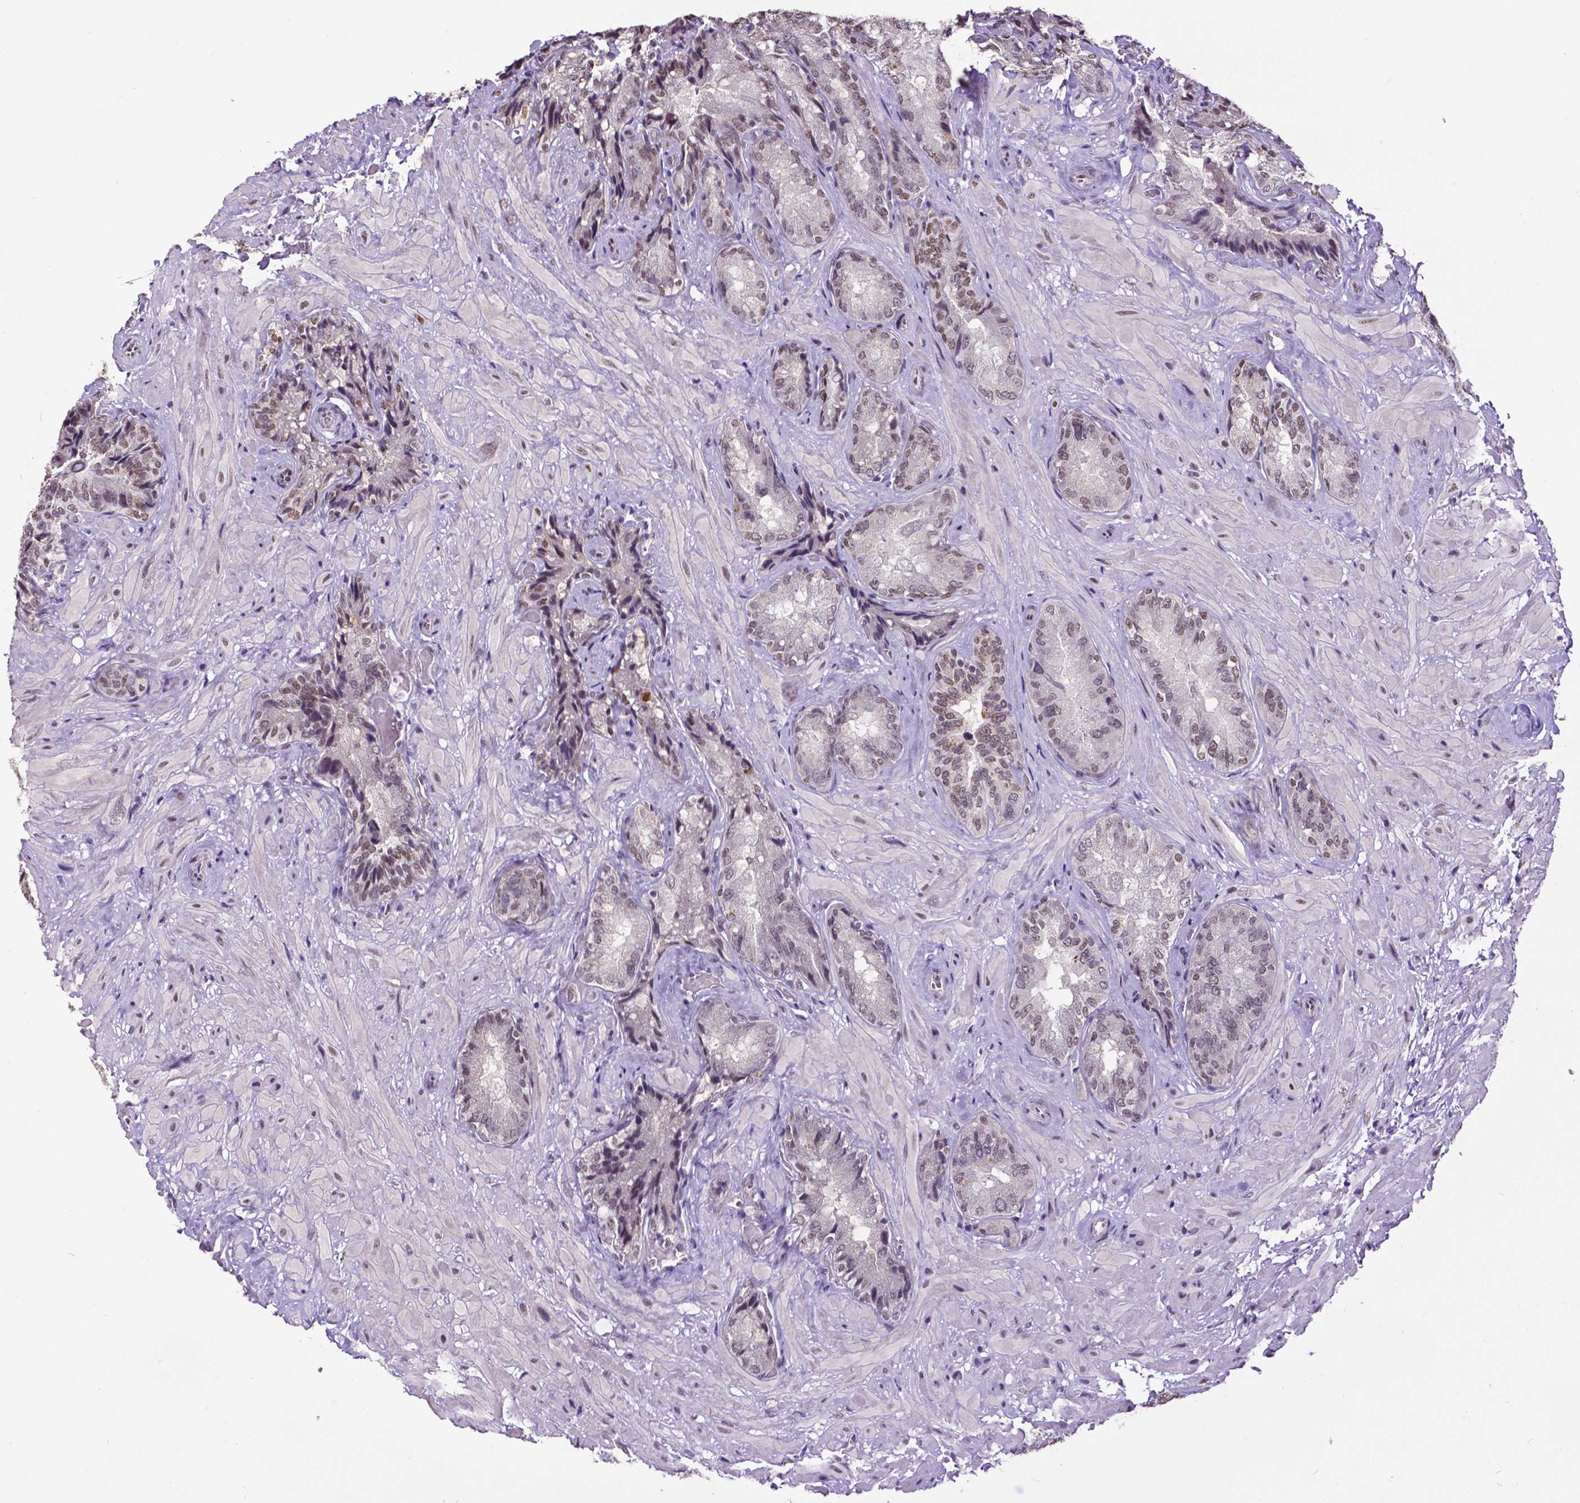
{"staining": {"intensity": "moderate", "quantity": "<25%", "location": "nuclear"}, "tissue": "seminal vesicle", "cell_type": "Glandular cells", "image_type": "normal", "snomed": [{"axis": "morphology", "description": "Normal tissue, NOS"}, {"axis": "topography", "description": "Seminal veicle"}], "caption": "Glandular cells show moderate nuclear staining in approximately <25% of cells in unremarkable seminal vesicle.", "gene": "ATRX", "patient": {"sex": "male", "age": 57}}